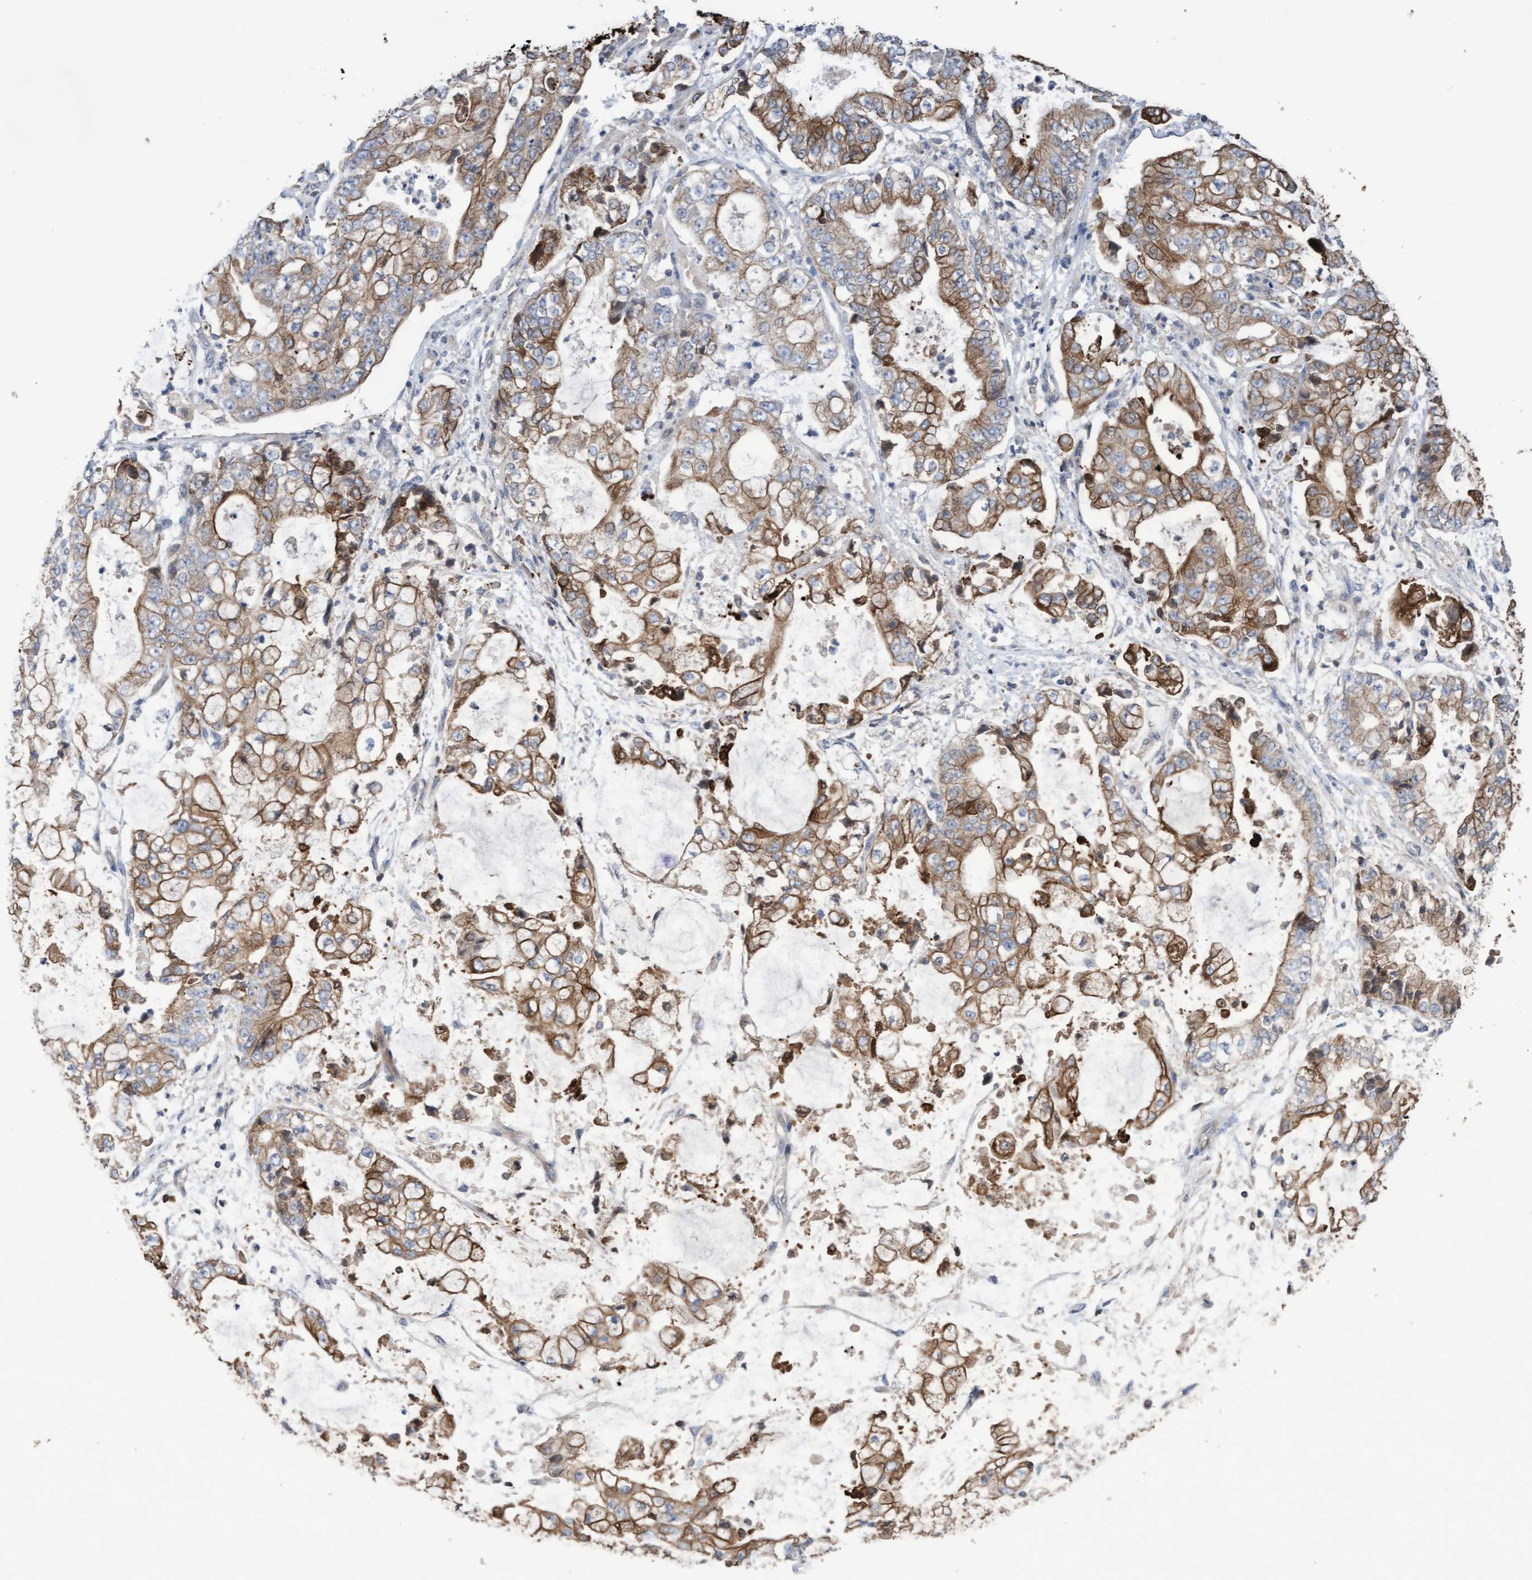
{"staining": {"intensity": "moderate", "quantity": ">75%", "location": "cytoplasmic/membranous"}, "tissue": "stomach cancer", "cell_type": "Tumor cells", "image_type": "cancer", "snomed": [{"axis": "morphology", "description": "Adenocarcinoma, NOS"}, {"axis": "topography", "description": "Stomach"}], "caption": "Immunohistochemistry micrograph of neoplastic tissue: adenocarcinoma (stomach) stained using immunohistochemistry (IHC) displays medium levels of moderate protein expression localized specifically in the cytoplasmic/membranous of tumor cells, appearing as a cytoplasmic/membranous brown color.", "gene": "KRT24", "patient": {"sex": "male", "age": 76}}